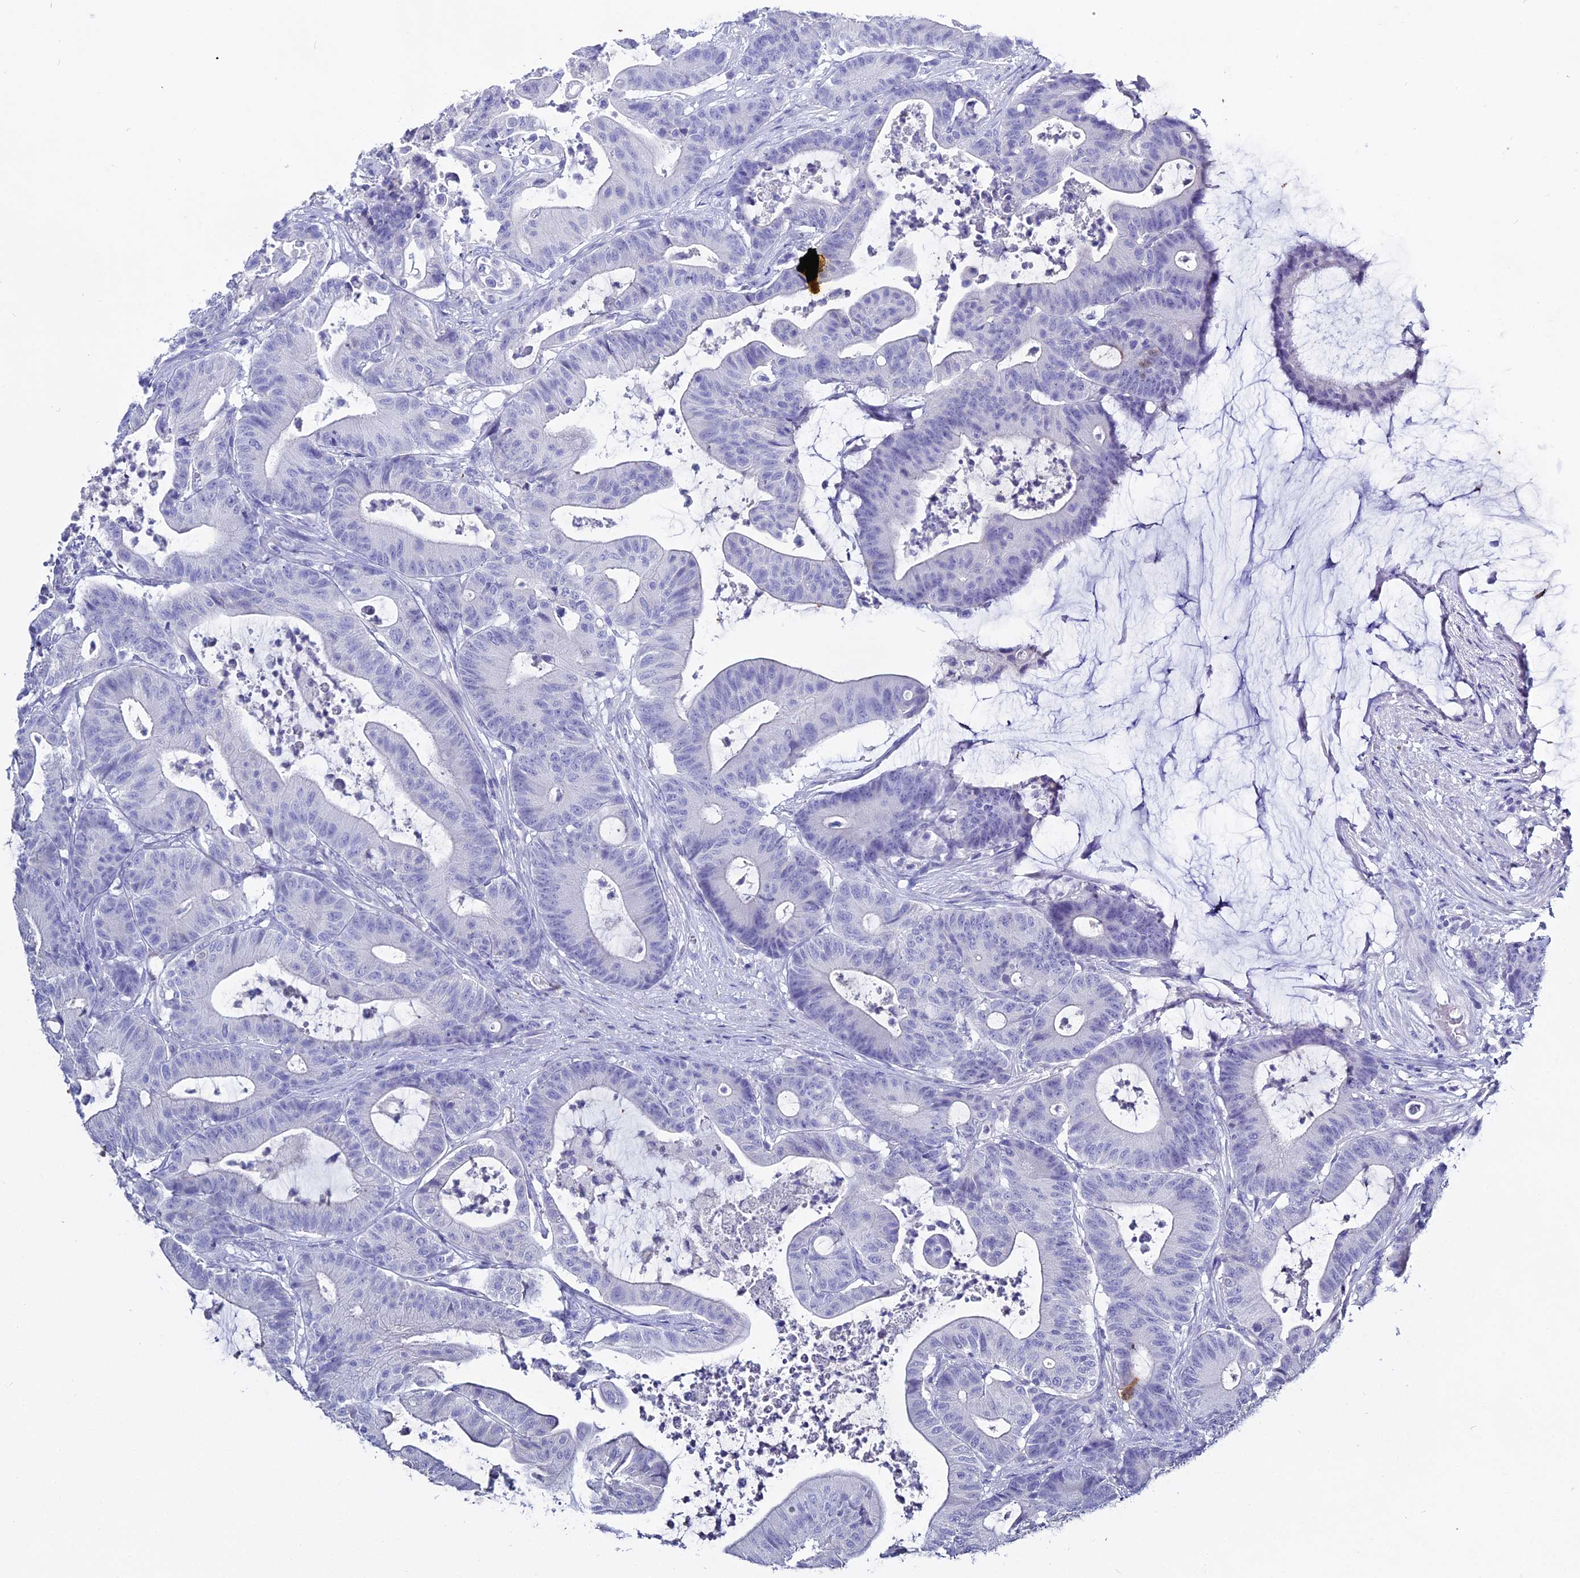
{"staining": {"intensity": "negative", "quantity": "none", "location": "none"}, "tissue": "colorectal cancer", "cell_type": "Tumor cells", "image_type": "cancer", "snomed": [{"axis": "morphology", "description": "Adenocarcinoma, NOS"}, {"axis": "topography", "description": "Colon"}], "caption": "This is a photomicrograph of IHC staining of colorectal cancer, which shows no positivity in tumor cells.", "gene": "S100A7", "patient": {"sex": "female", "age": 84}}